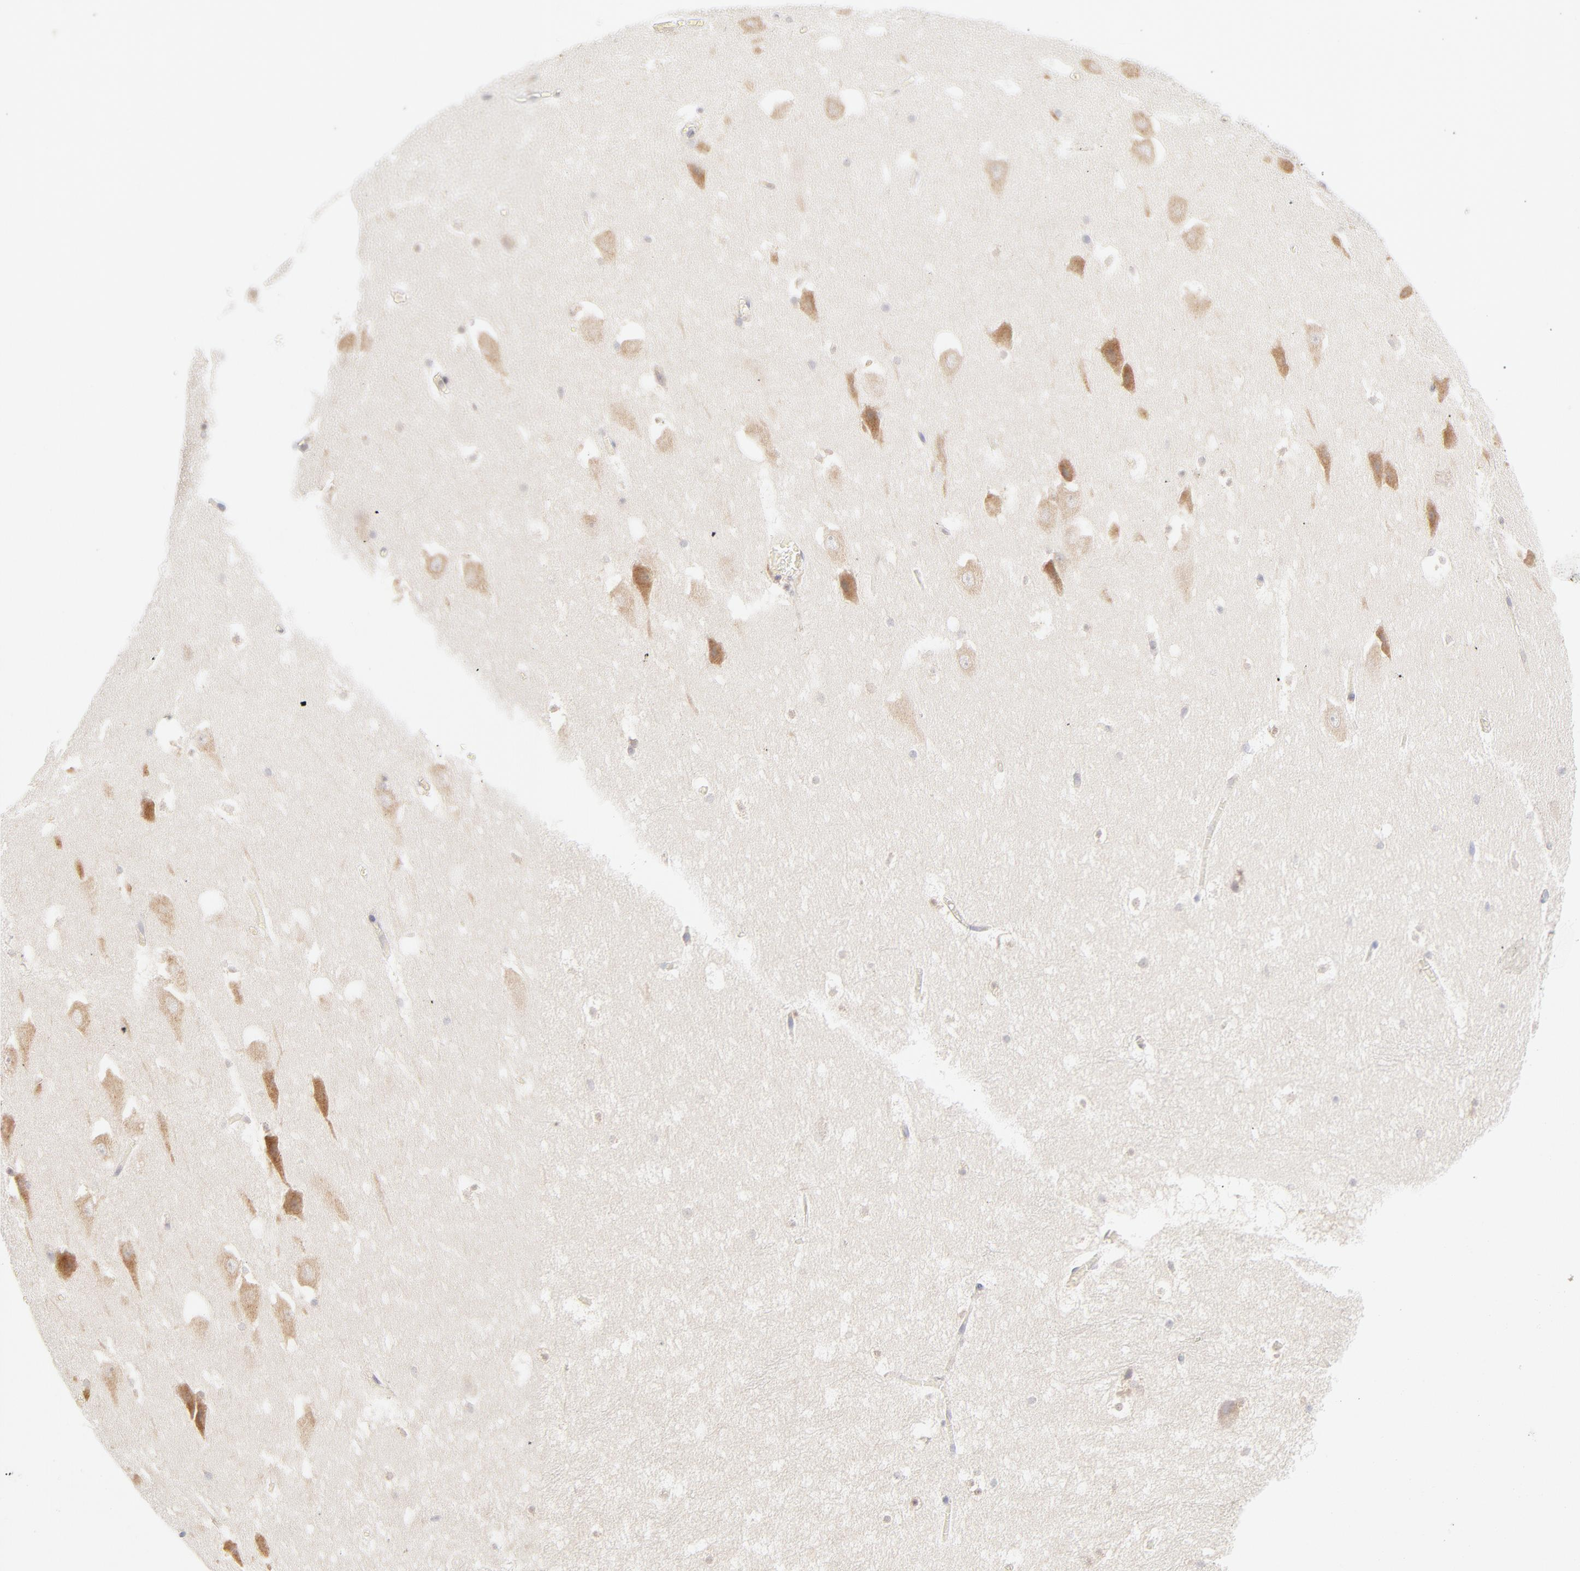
{"staining": {"intensity": "weak", "quantity": "25%-75%", "location": "cytoplasmic/membranous"}, "tissue": "hippocampus", "cell_type": "Glial cells", "image_type": "normal", "snomed": [{"axis": "morphology", "description": "Normal tissue, NOS"}, {"axis": "topography", "description": "Hippocampus"}], "caption": "Glial cells show weak cytoplasmic/membranous expression in approximately 25%-75% of cells in normal hippocampus. (brown staining indicates protein expression, while blue staining denotes nuclei).", "gene": "RPS6KA1", "patient": {"sex": "male", "age": 45}}